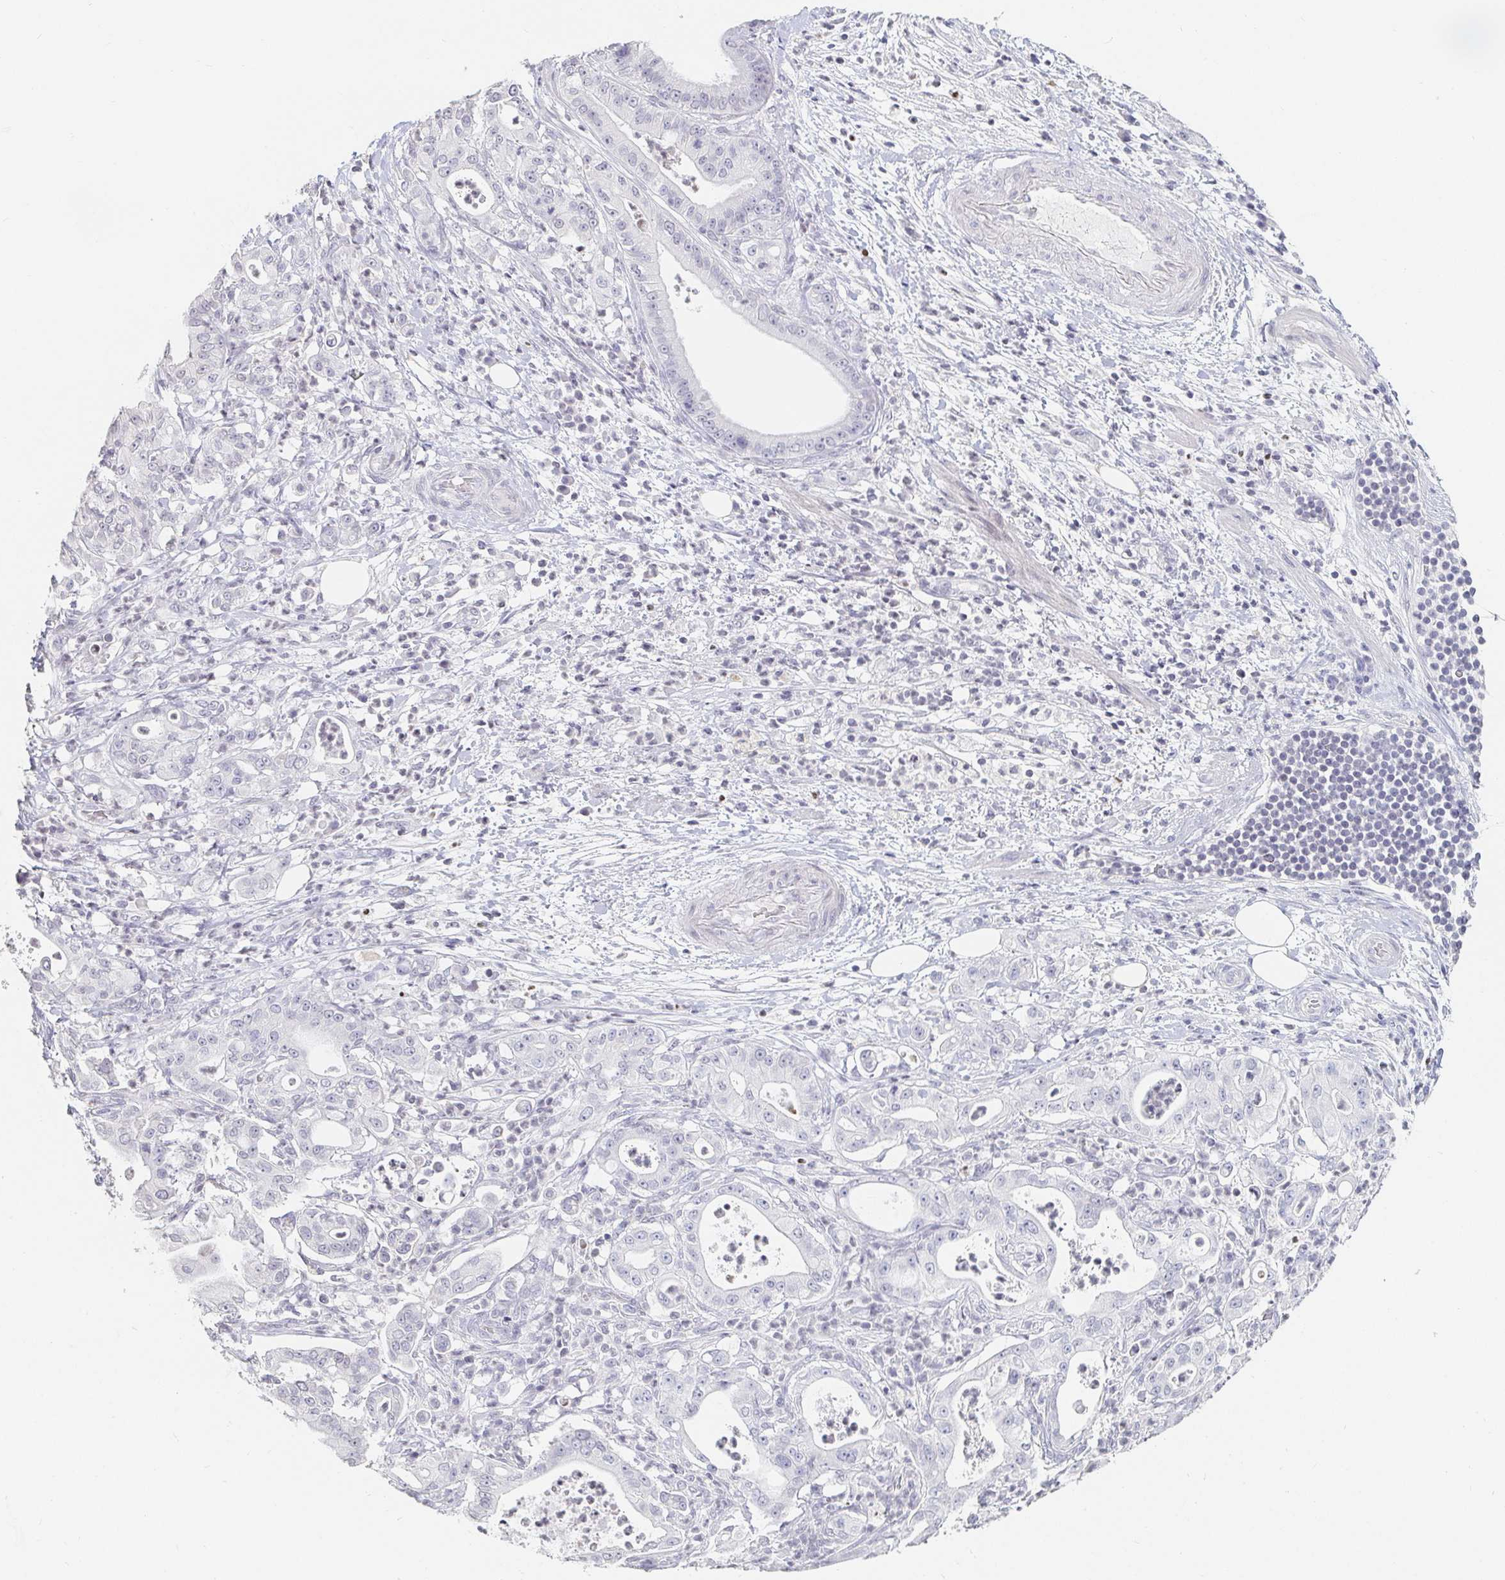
{"staining": {"intensity": "negative", "quantity": "none", "location": "none"}, "tissue": "pancreatic cancer", "cell_type": "Tumor cells", "image_type": "cancer", "snomed": [{"axis": "morphology", "description": "Adenocarcinoma, NOS"}, {"axis": "topography", "description": "Pancreas"}], "caption": "A high-resolution photomicrograph shows IHC staining of adenocarcinoma (pancreatic), which shows no significant staining in tumor cells. The staining was performed using DAB (3,3'-diaminobenzidine) to visualize the protein expression in brown, while the nuclei were stained in blue with hematoxylin (Magnification: 20x).", "gene": "NME9", "patient": {"sex": "male", "age": 71}}